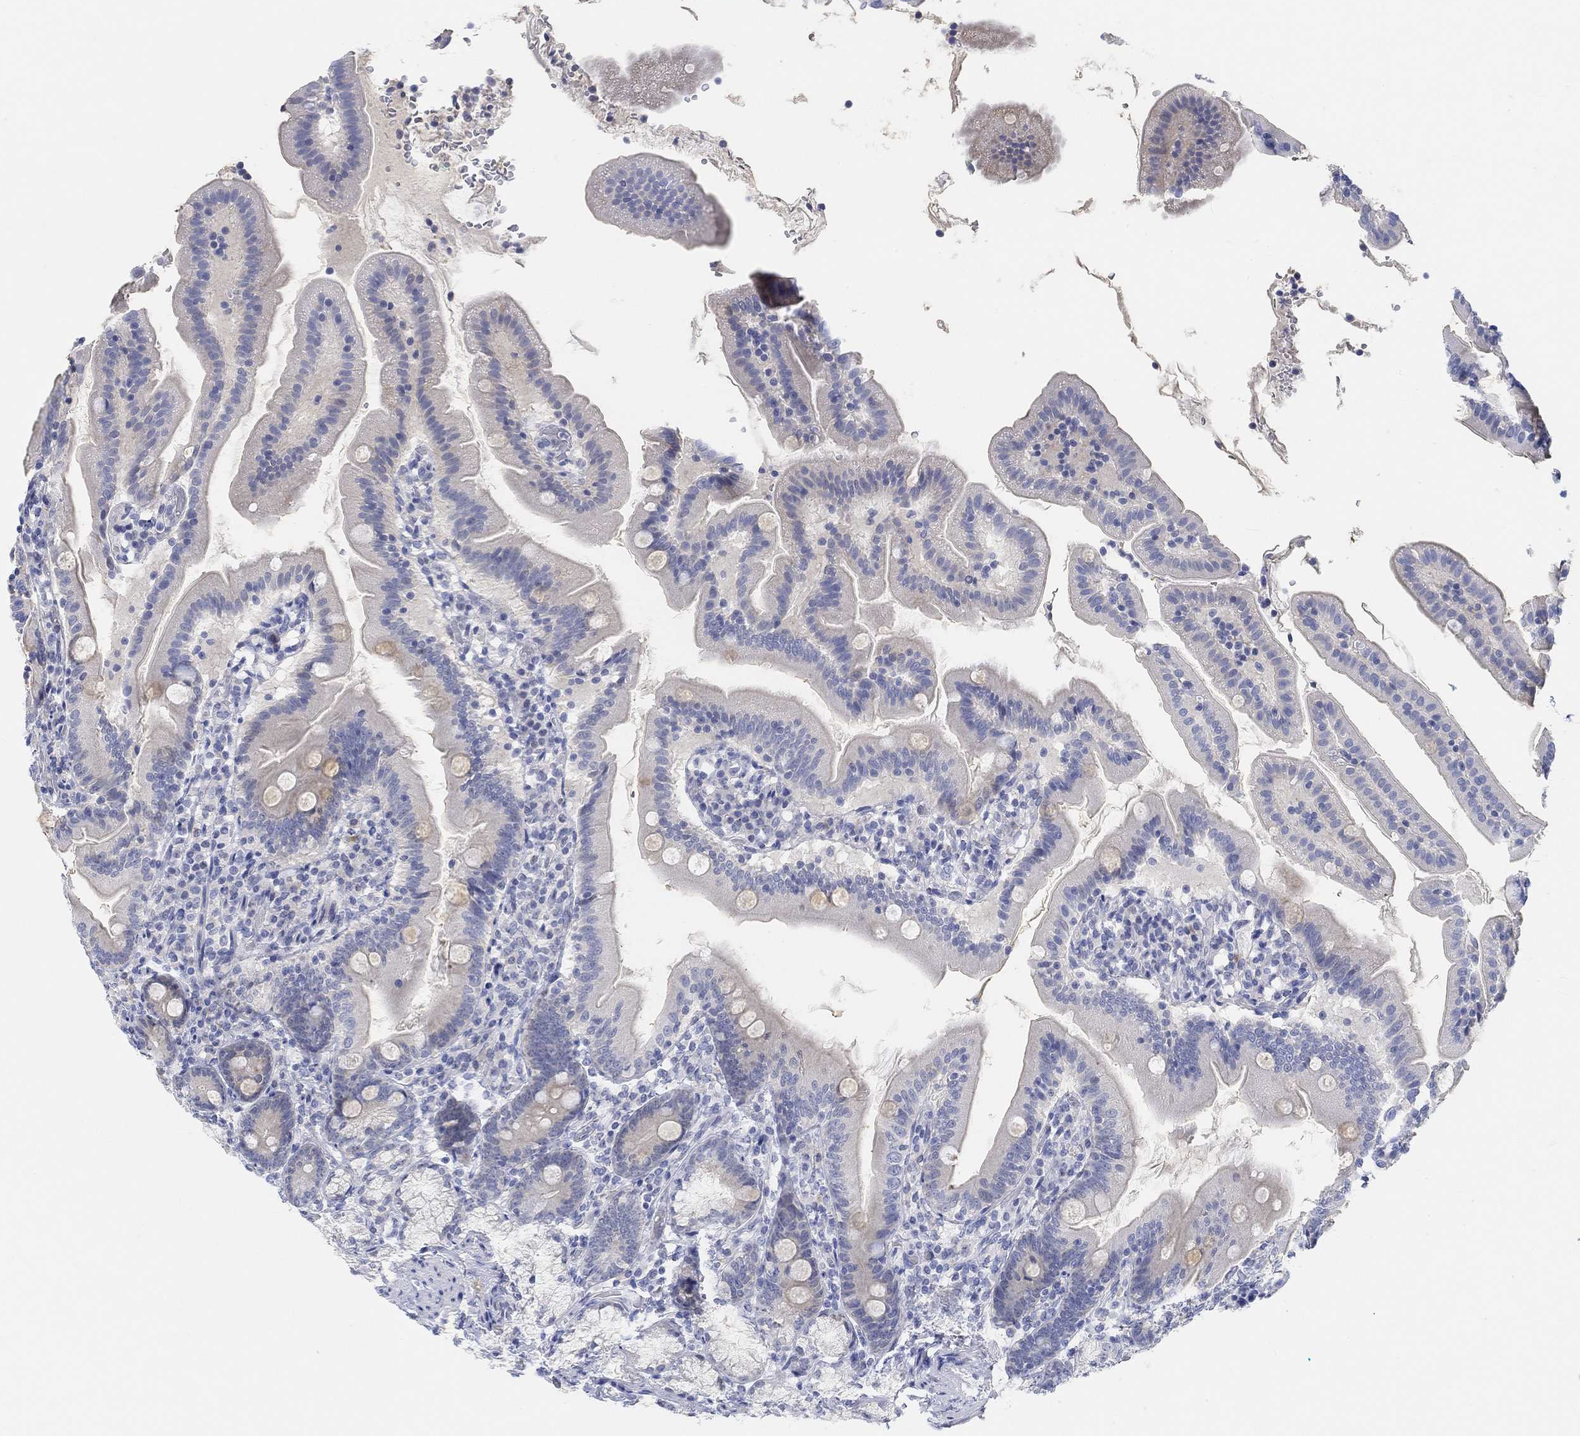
{"staining": {"intensity": "weak", "quantity": "25%-75%", "location": "cytoplasmic/membranous"}, "tissue": "duodenum", "cell_type": "Glandular cells", "image_type": "normal", "snomed": [{"axis": "morphology", "description": "Normal tissue, NOS"}, {"axis": "topography", "description": "Duodenum"}], "caption": "A low amount of weak cytoplasmic/membranous staining is seen in about 25%-75% of glandular cells in benign duodenum. The staining was performed using DAB, with brown indicating positive protein expression. Nuclei are stained blue with hematoxylin.", "gene": "SNTG2", "patient": {"sex": "female", "age": 67}}